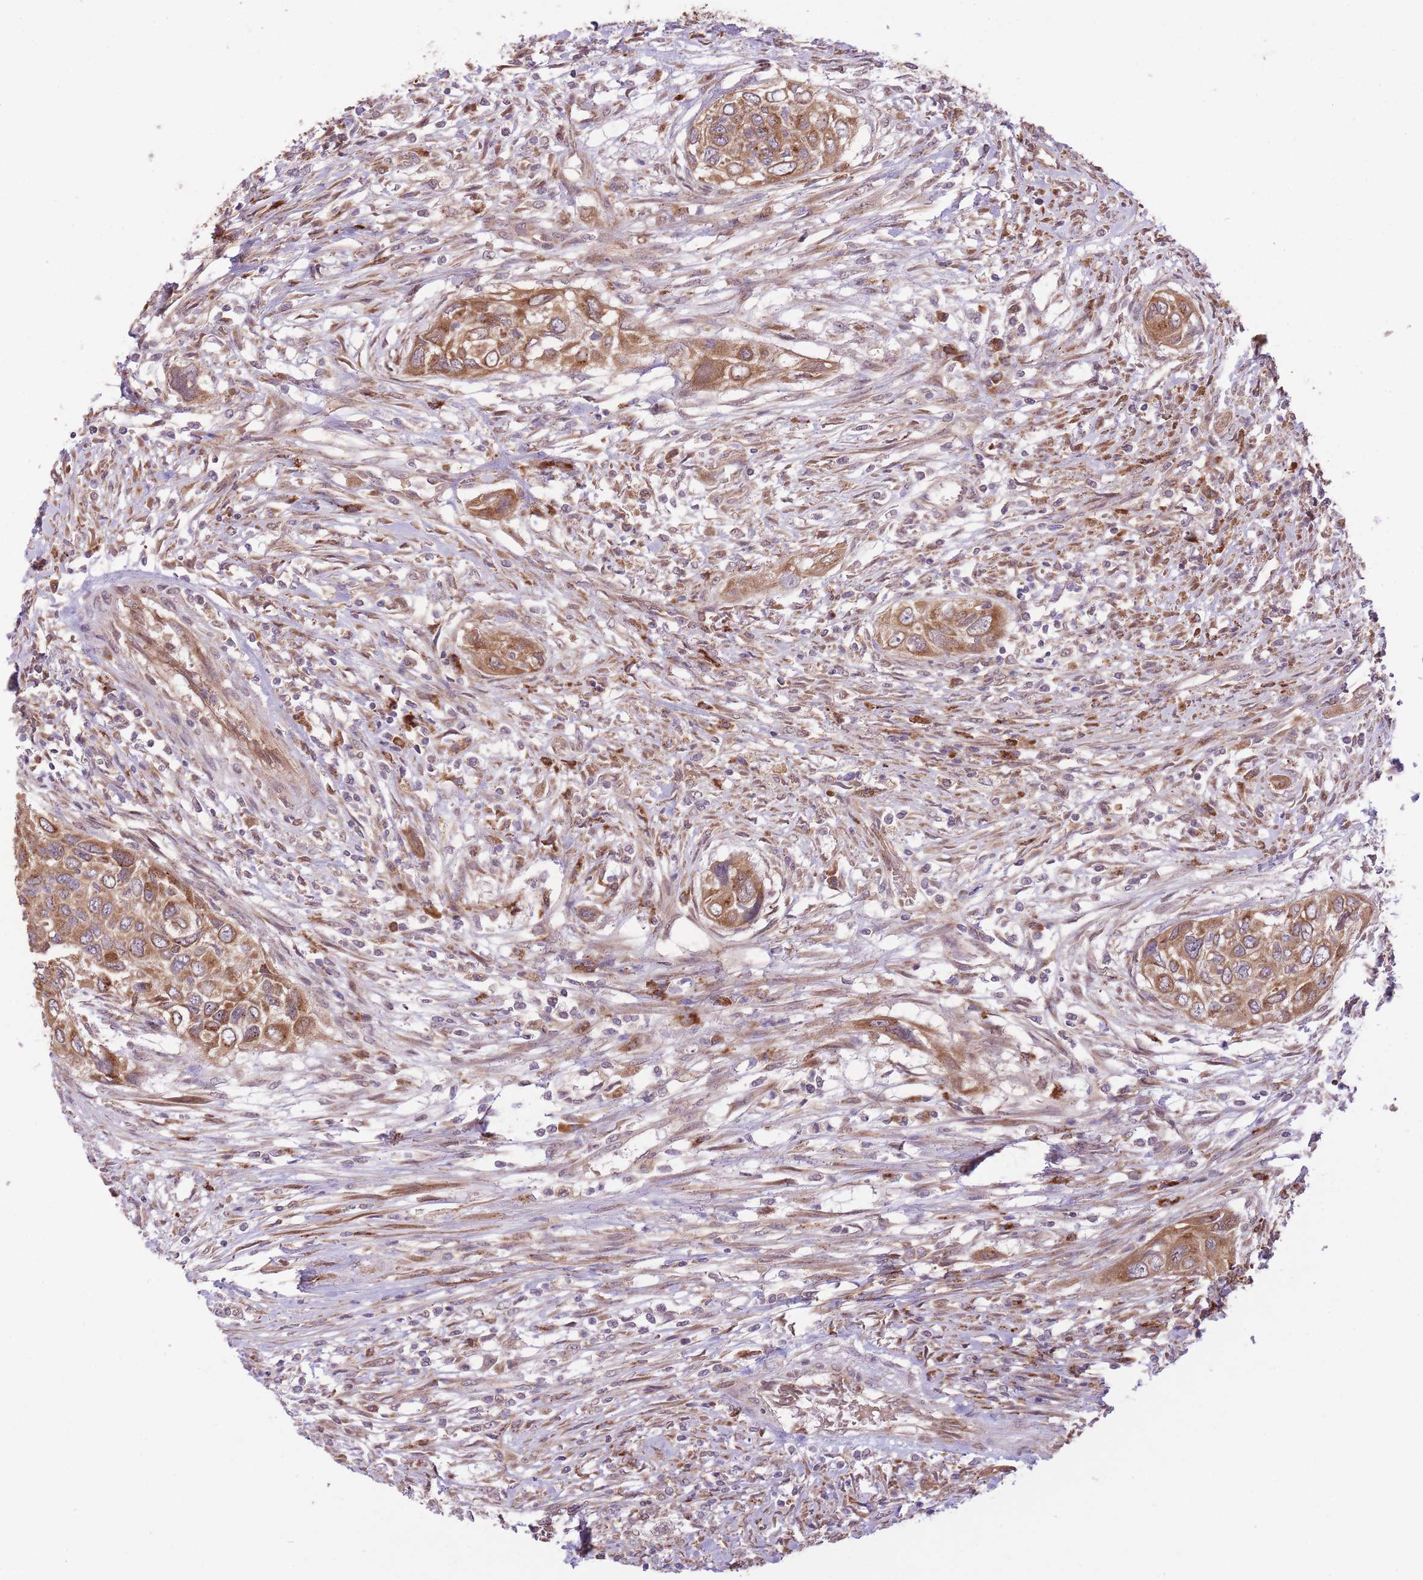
{"staining": {"intensity": "moderate", "quantity": ">75%", "location": "cytoplasmic/membranous"}, "tissue": "urothelial cancer", "cell_type": "Tumor cells", "image_type": "cancer", "snomed": [{"axis": "morphology", "description": "Urothelial carcinoma, High grade"}, {"axis": "topography", "description": "Urinary bladder"}], "caption": "A histopathology image of urothelial cancer stained for a protein reveals moderate cytoplasmic/membranous brown staining in tumor cells. The protein of interest is stained brown, and the nuclei are stained in blue (DAB IHC with brightfield microscopy, high magnification).", "gene": "POLR3F", "patient": {"sex": "female", "age": 60}}